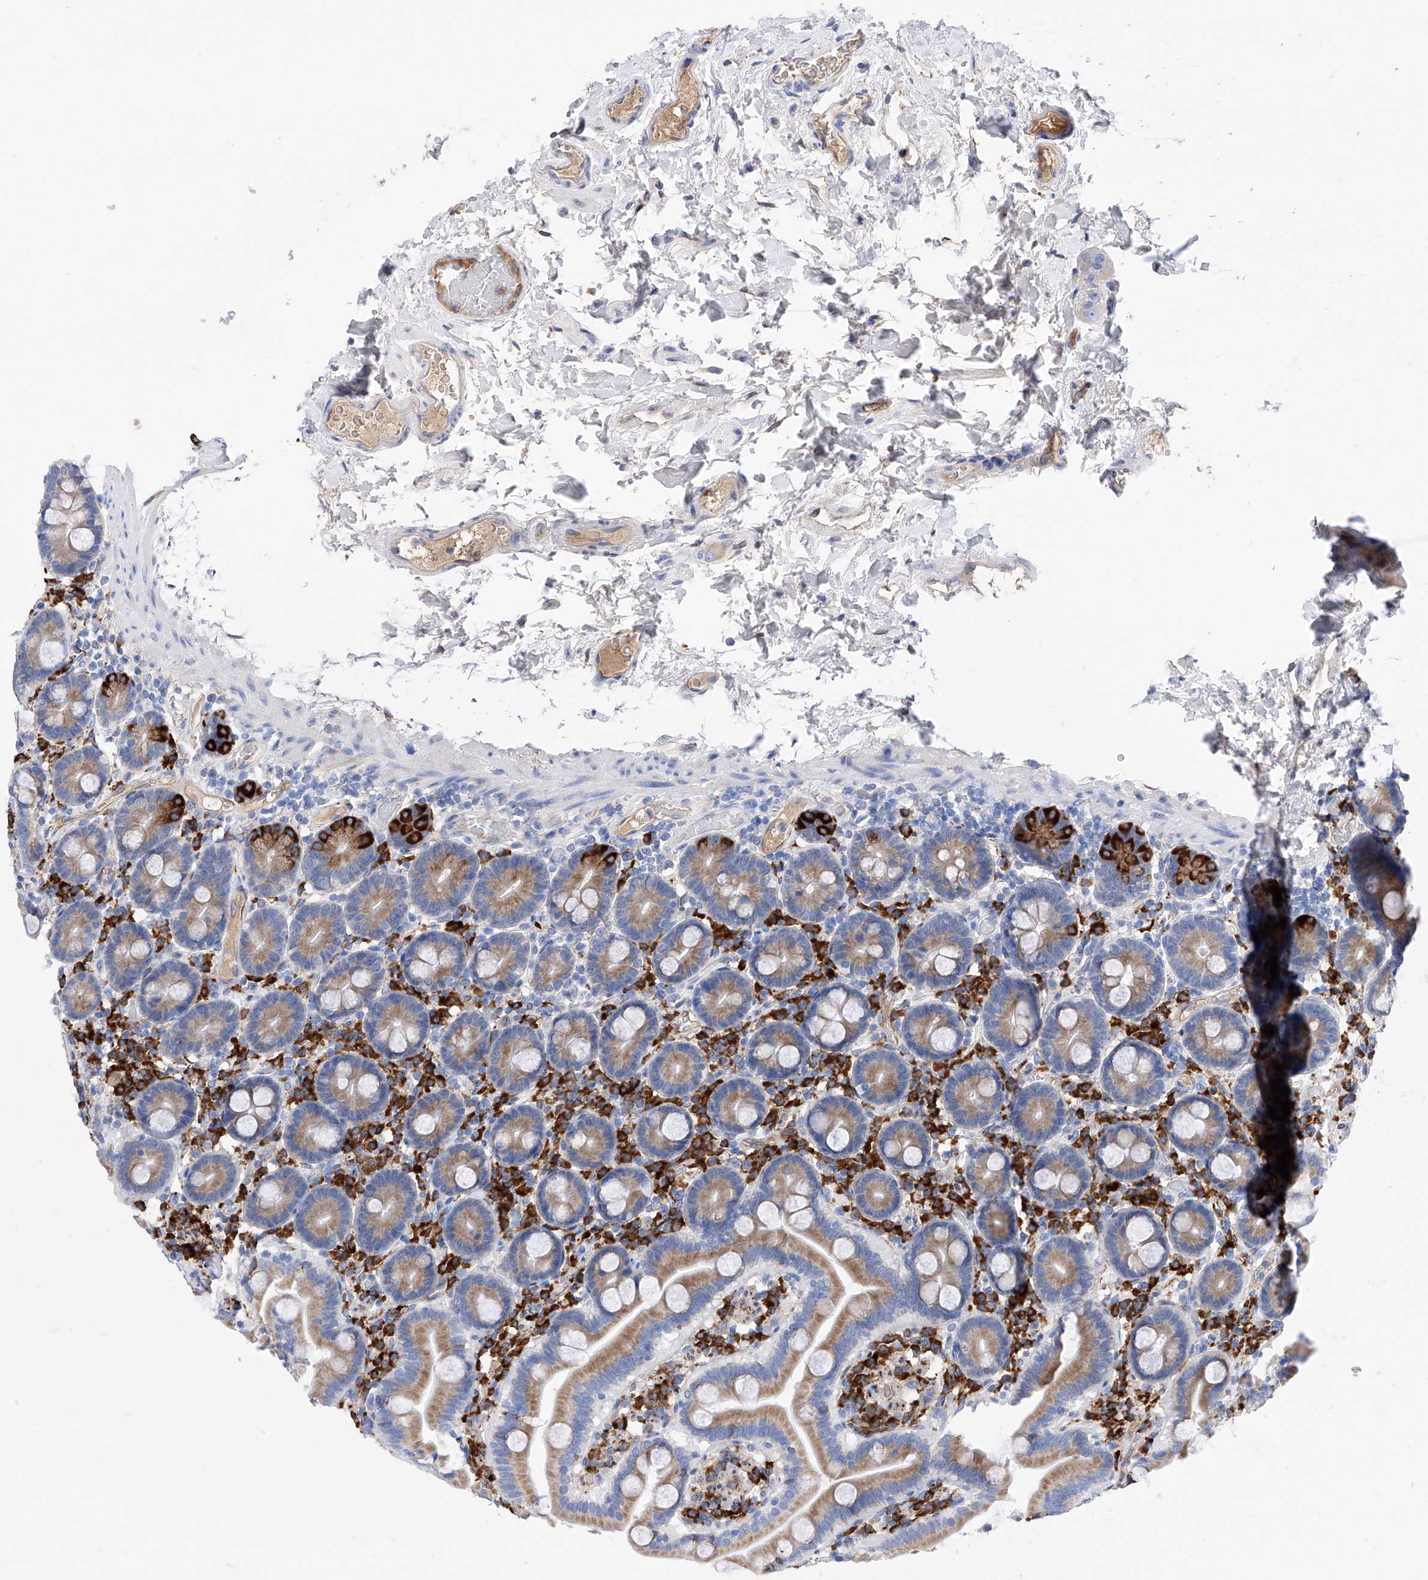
{"staining": {"intensity": "moderate", "quantity": ">75%", "location": "cytoplasmic/membranous"}, "tissue": "duodenum", "cell_type": "Glandular cells", "image_type": "normal", "snomed": [{"axis": "morphology", "description": "Normal tissue, NOS"}, {"axis": "topography", "description": "Duodenum"}], "caption": "The immunohistochemical stain labels moderate cytoplasmic/membranous staining in glandular cells of benign duodenum. Nuclei are stained in blue.", "gene": "PDIA5", "patient": {"sex": "male", "age": 55}}